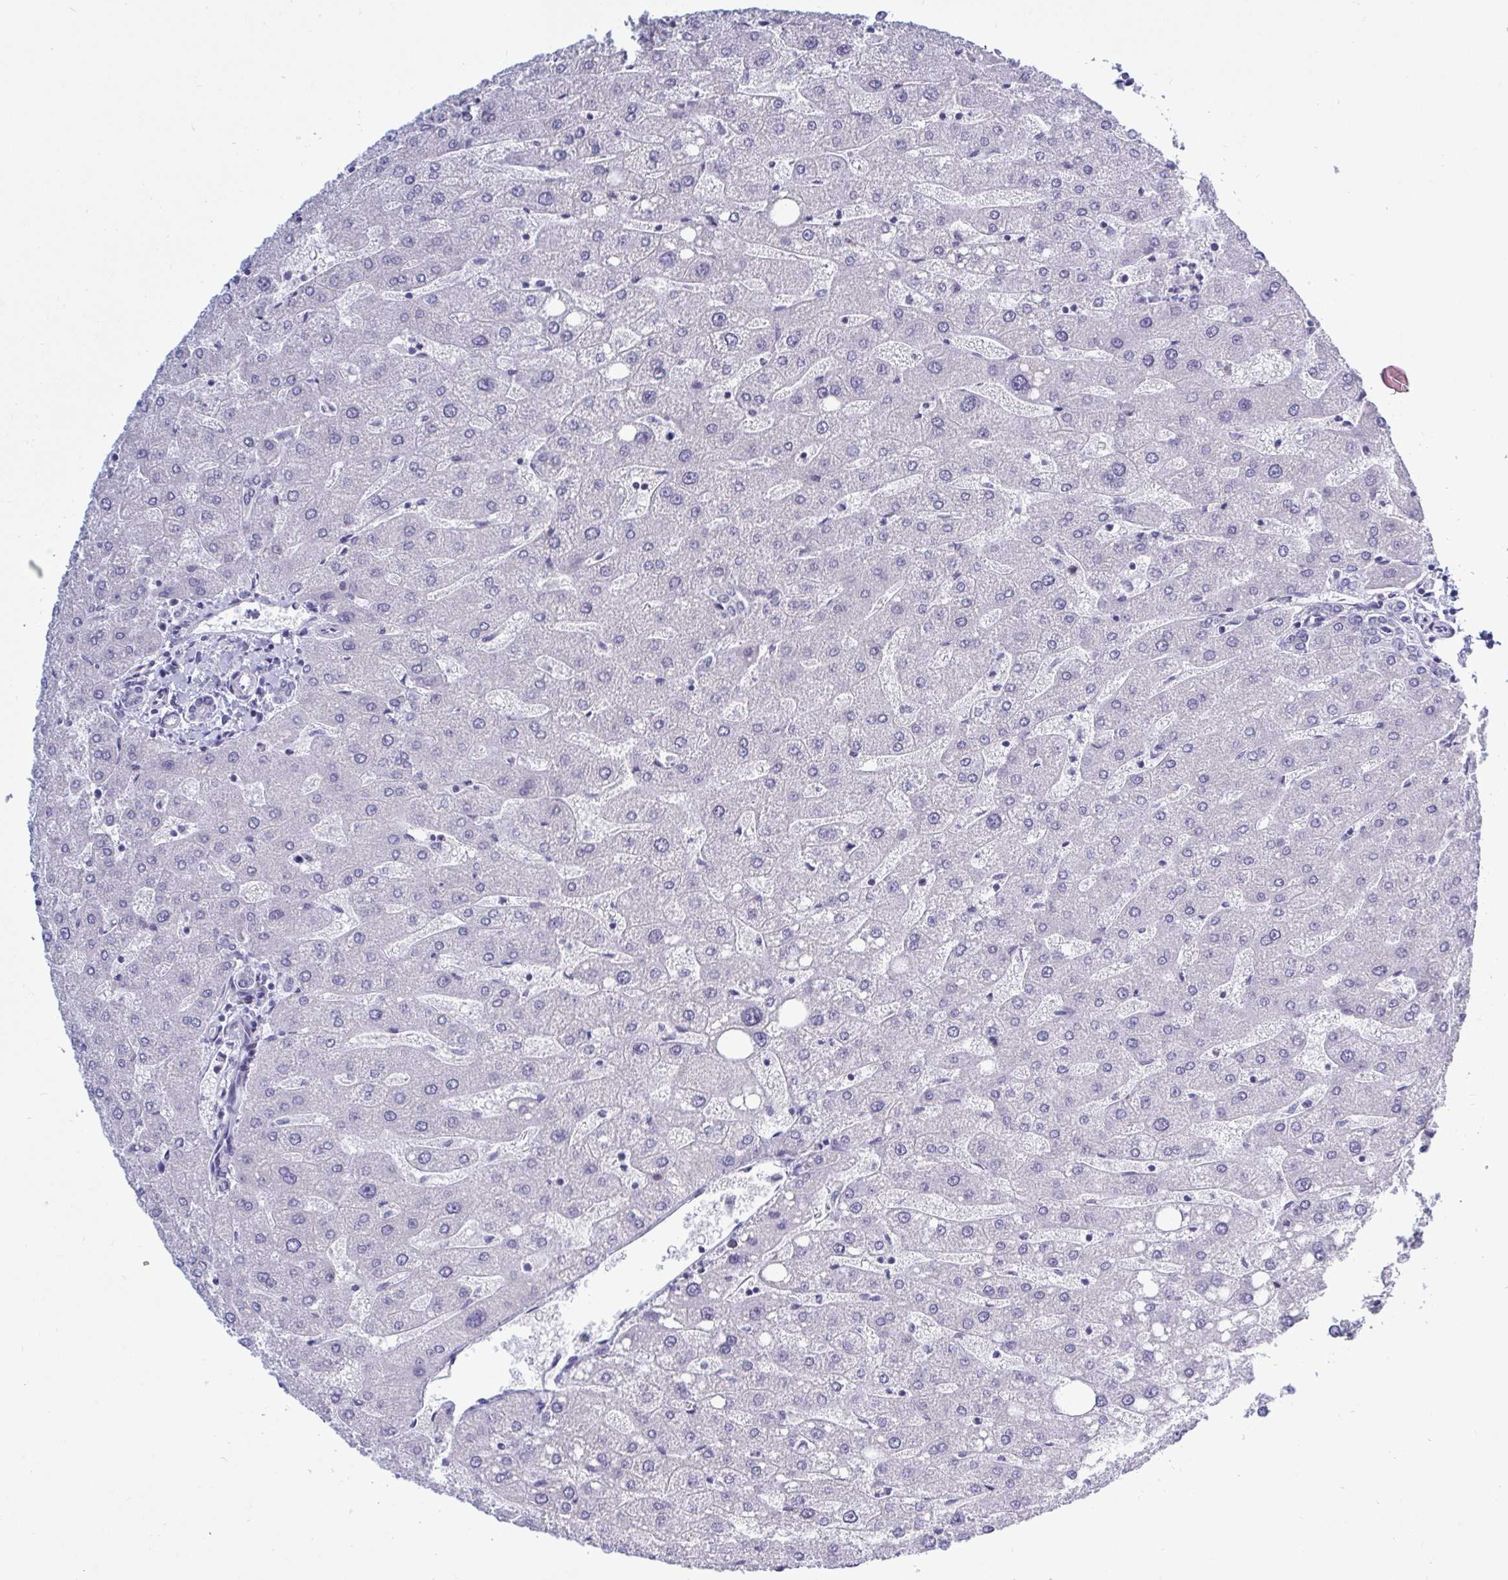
{"staining": {"intensity": "negative", "quantity": "none", "location": "none"}, "tissue": "liver", "cell_type": "Cholangiocytes", "image_type": "normal", "snomed": [{"axis": "morphology", "description": "Normal tissue, NOS"}, {"axis": "topography", "description": "Liver"}], "caption": "The image reveals no staining of cholangiocytes in benign liver.", "gene": "TAB1", "patient": {"sex": "male", "age": 67}}